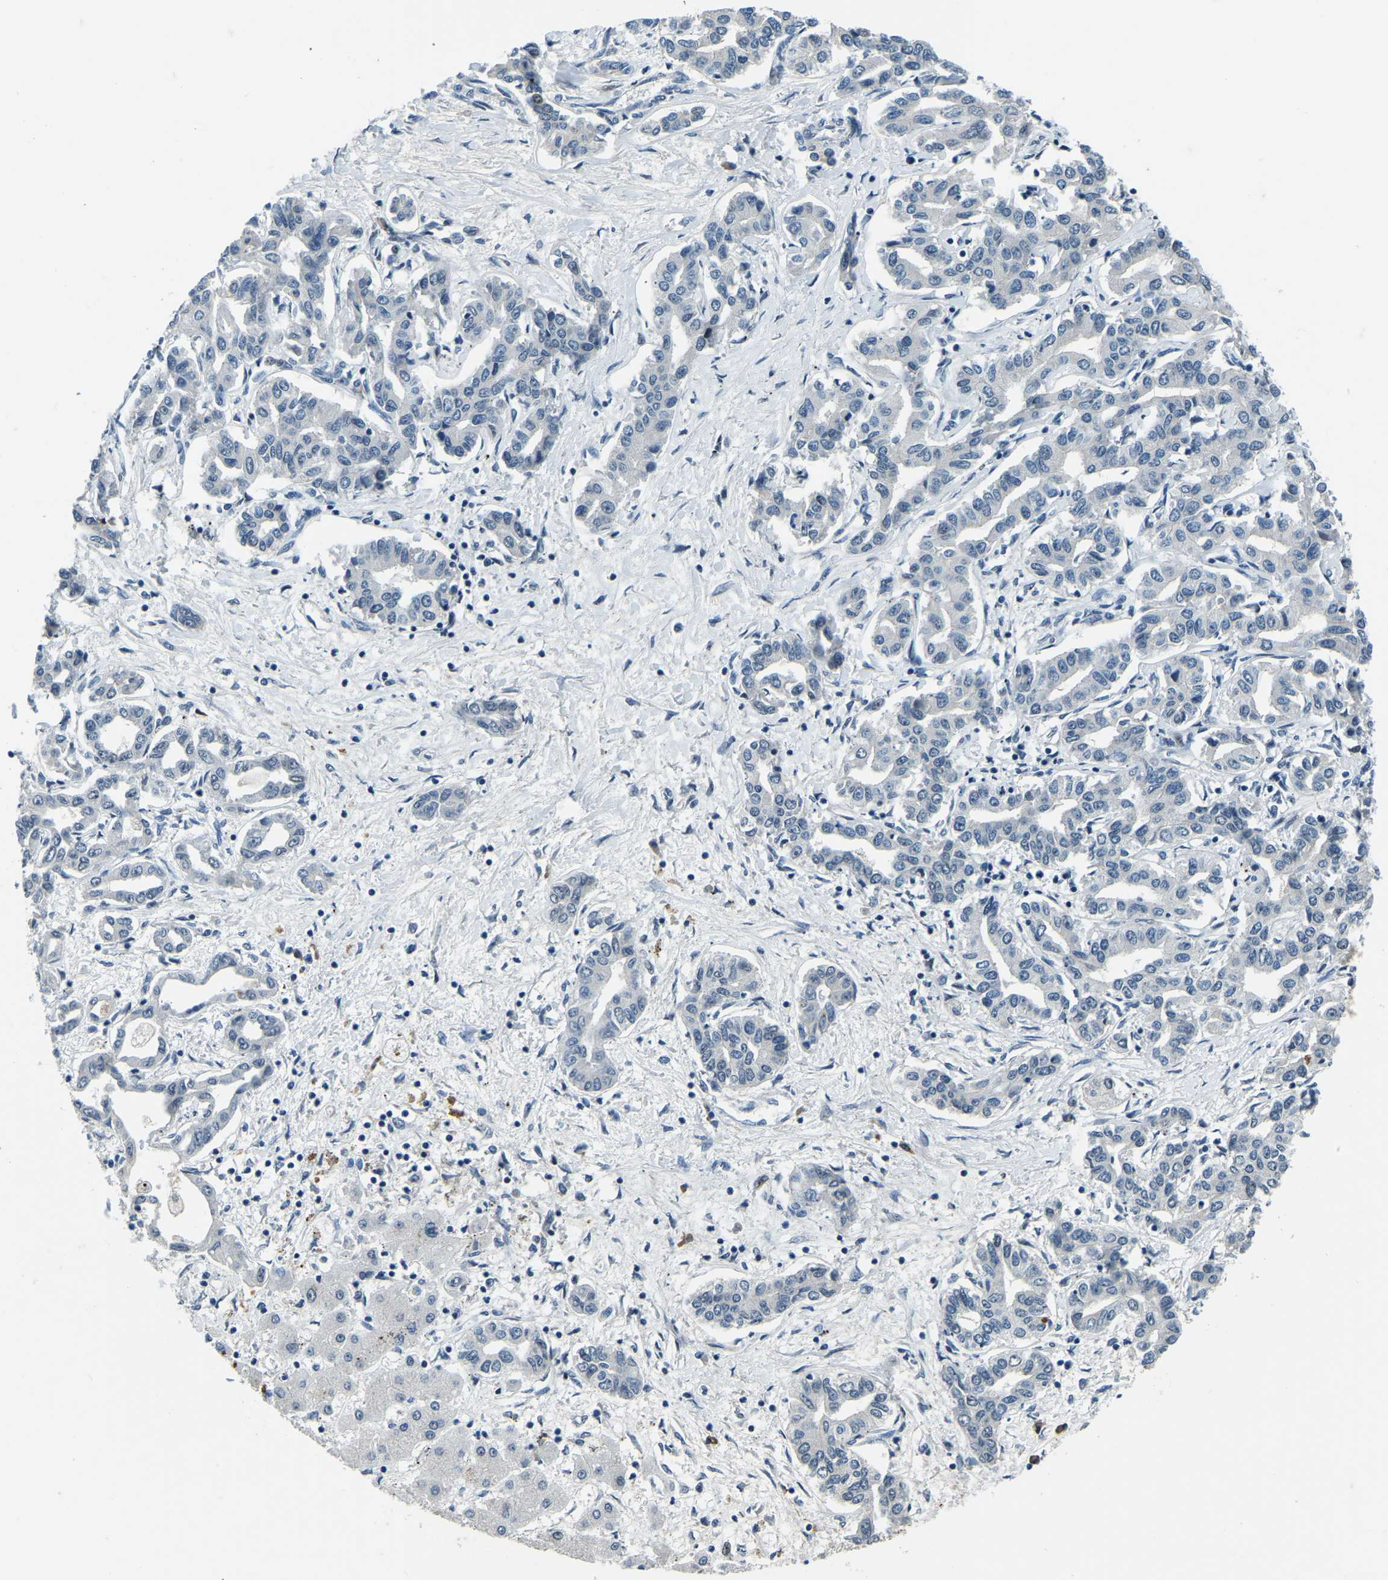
{"staining": {"intensity": "negative", "quantity": "none", "location": "none"}, "tissue": "liver cancer", "cell_type": "Tumor cells", "image_type": "cancer", "snomed": [{"axis": "morphology", "description": "Cholangiocarcinoma"}, {"axis": "topography", "description": "Liver"}], "caption": "Liver cancer stained for a protein using immunohistochemistry (IHC) demonstrates no expression tumor cells.", "gene": "ING2", "patient": {"sex": "male", "age": 59}}